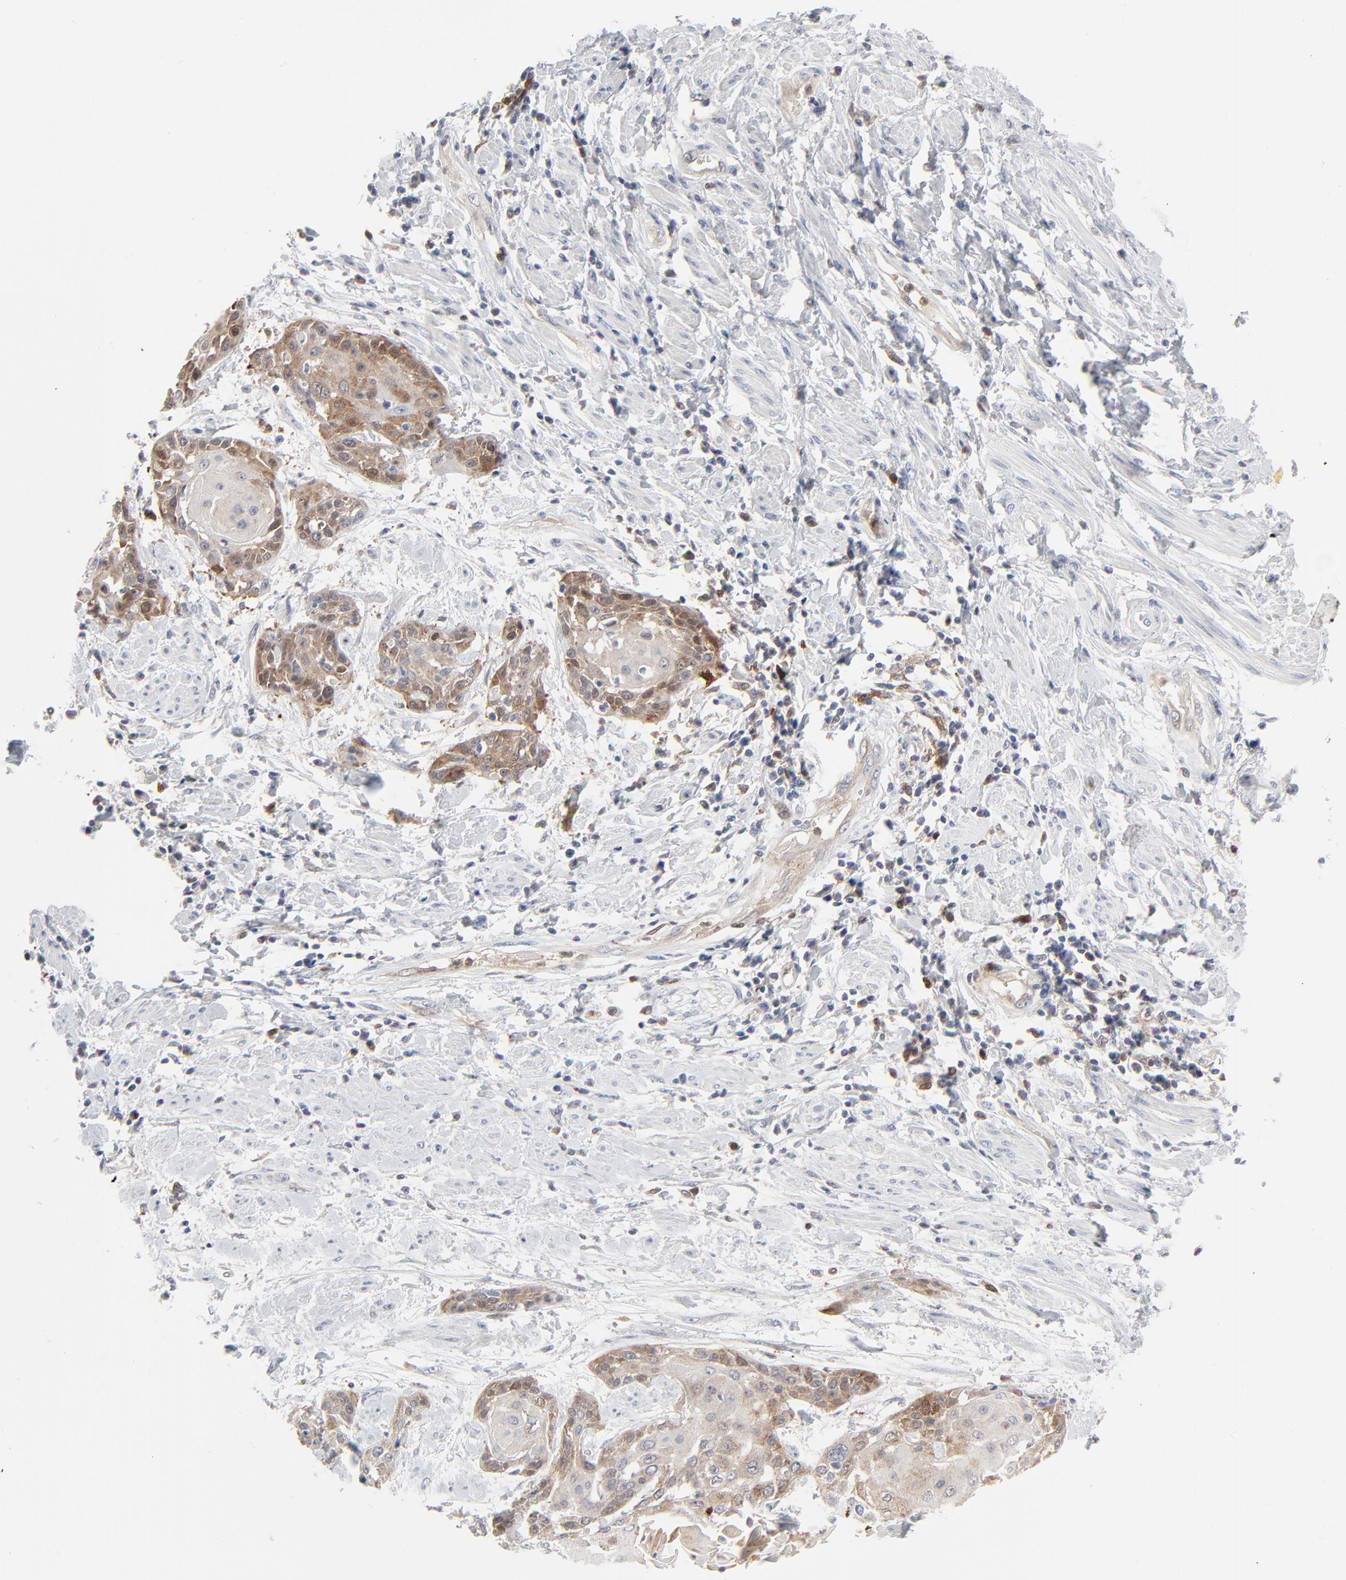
{"staining": {"intensity": "weak", "quantity": "25%-75%", "location": "cytoplasmic/membranous"}, "tissue": "cervical cancer", "cell_type": "Tumor cells", "image_type": "cancer", "snomed": [{"axis": "morphology", "description": "Squamous cell carcinoma, NOS"}, {"axis": "topography", "description": "Cervix"}], "caption": "Immunohistochemistry (IHC) staining of cervical cancer, which exhibits low levels of weak cytoplasmic/membranous expression in about 25%-75% of tumor cells indicating weak cytoplasmic/membranous protein positivity. The staining was performed using DAB (3,3'-diaminobenzidine) (brown) for protein detection and nuclei were counterstained in hematoxylin (blue).", "gene": "BID", "patient": {"sex": "female", "age": 57}}